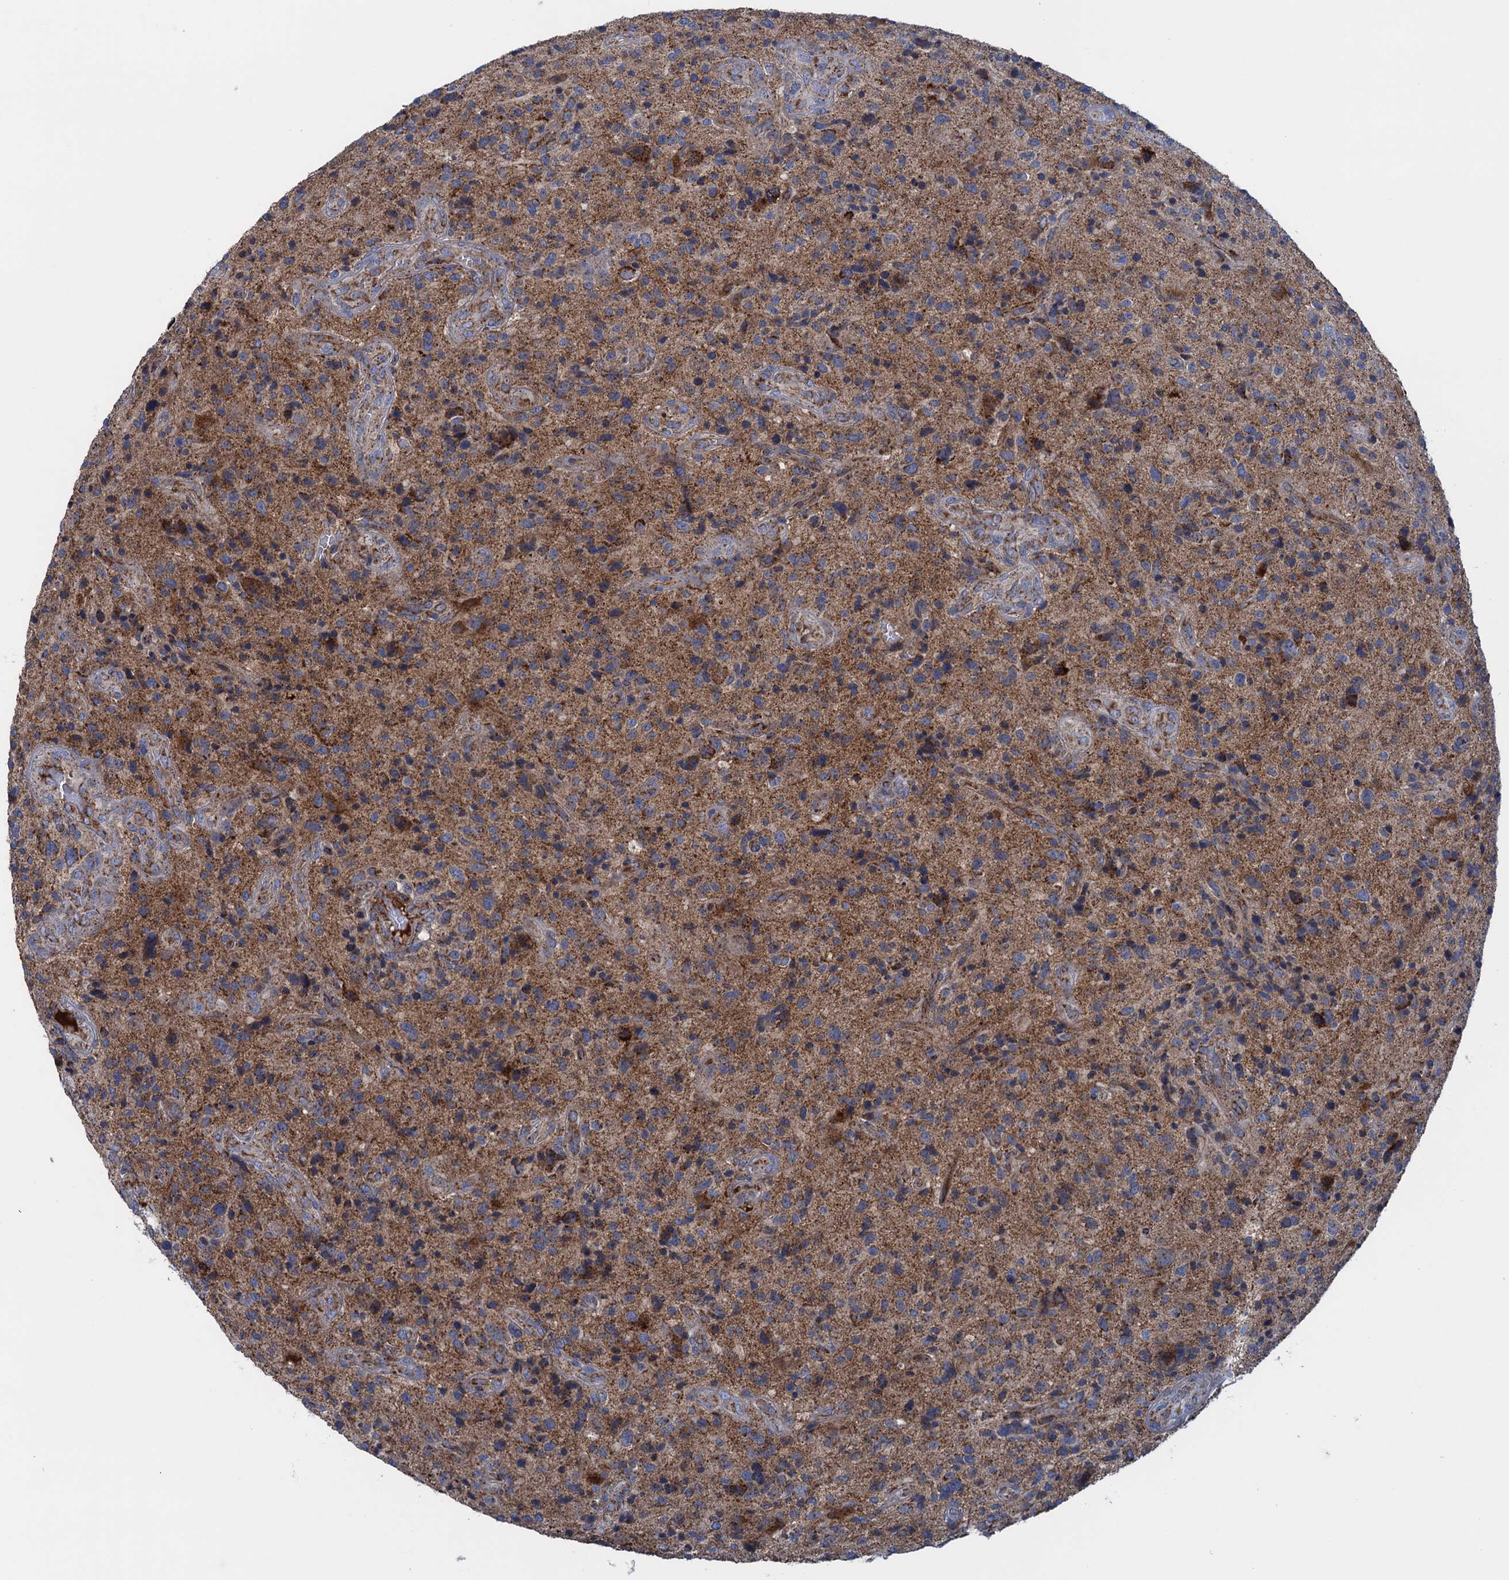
{"staining": {"intensity": "moderate", "quantity": ">75%", "location": "cytoplasmic/membranous"}, "tissue": "glioma", "cell_type": "Tumor cells", "image_type": "cancer", "snomed": [{"axis": "morphology", "description": "Glioma, malignant, High grade"}, {"axis": "topography", "description": "Brain"}], "caption": "A brown stain labels moderate cytoplasmic/membranous staining of a protein in human glioma tumor cells.", "gene": "GTPBP3", "patient": {"sex": "male", "age": 47}}